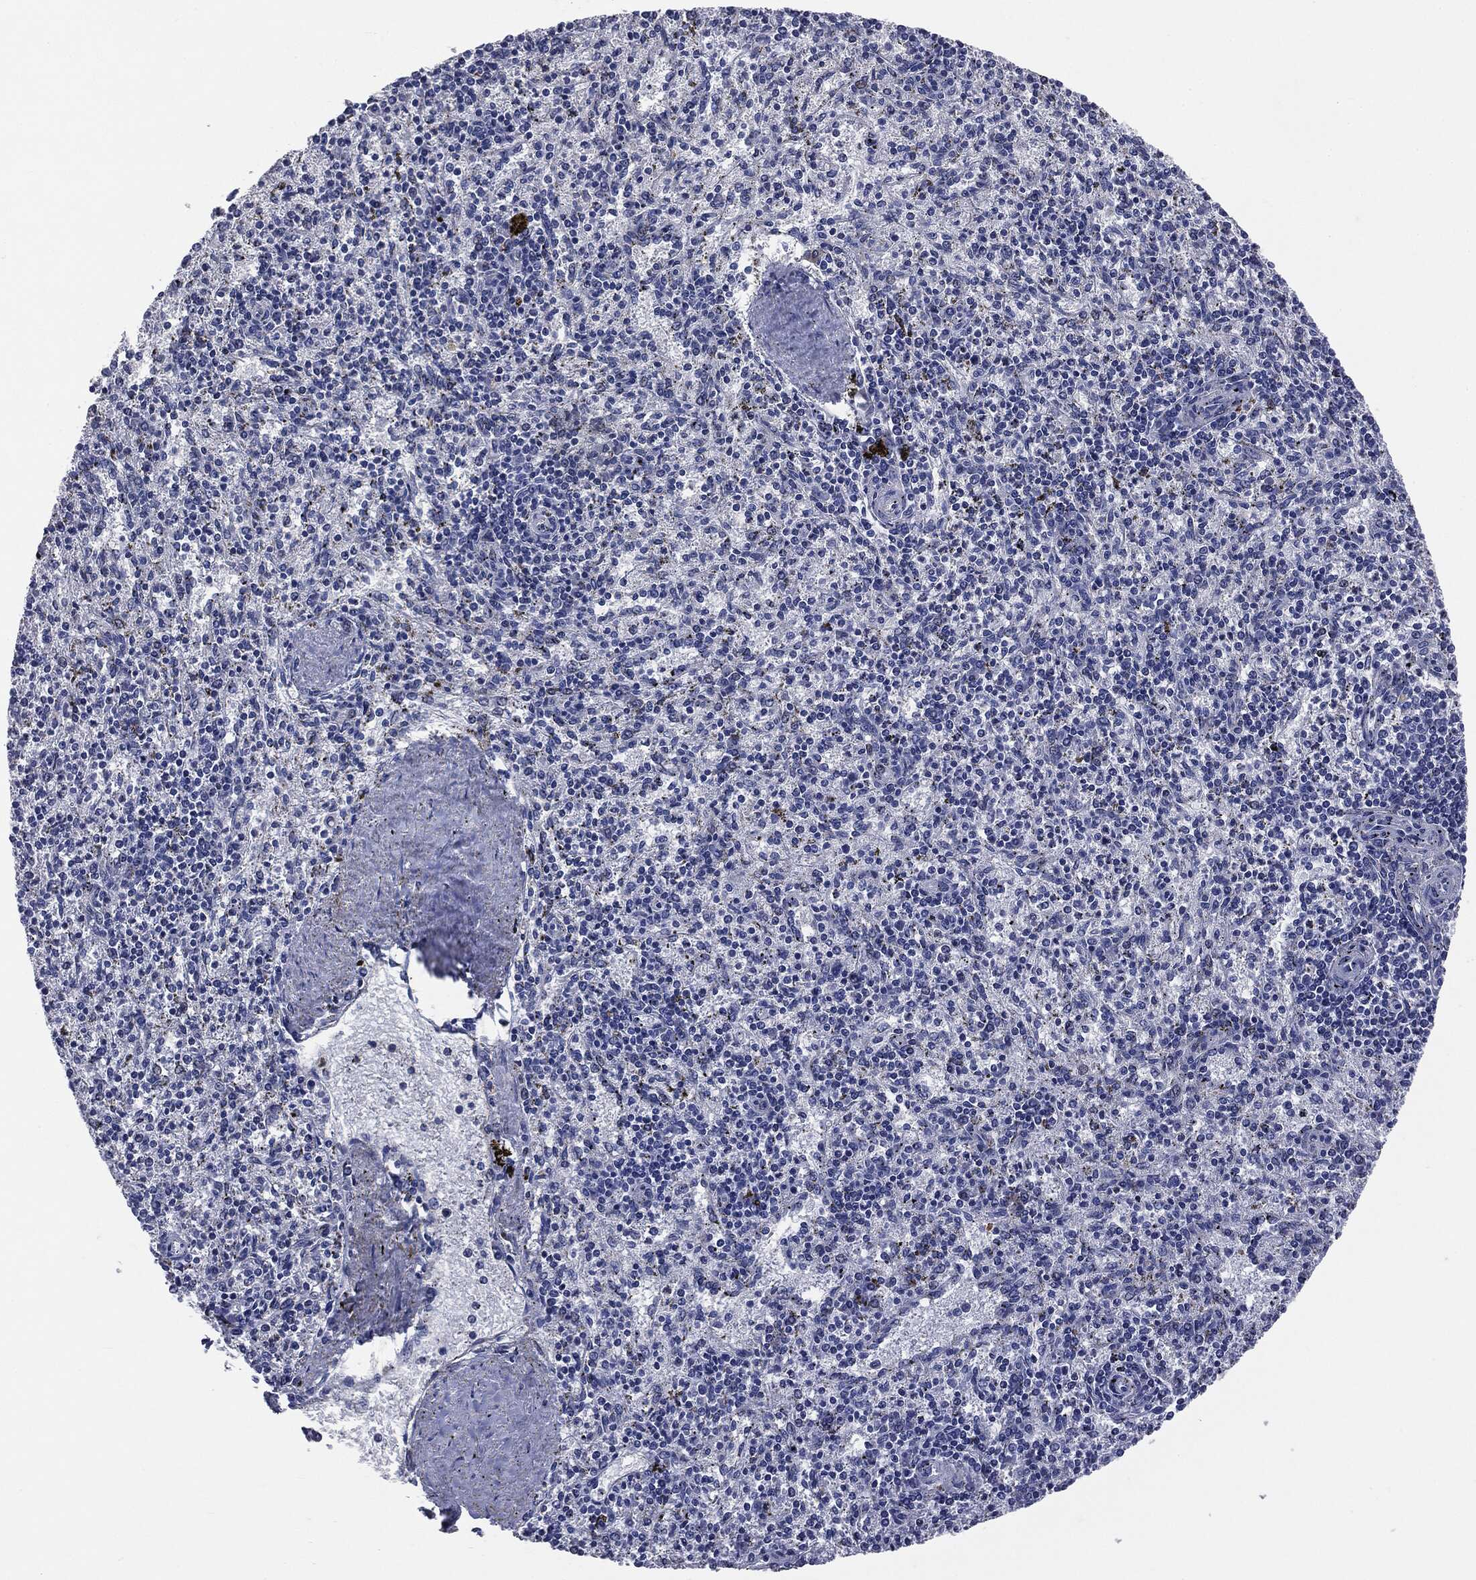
{"staining": {"intensity": "moderate", "quantity": "<25%", "location": "cytoplasmic/membranous"}, "tissue": "spleen", "cell_type": "Cells in red pulp", "image_type": "normal", "snomed": [{"axis": "morphology", "description": "Normal tissue, NOS"}, {"axis": "topography", "description": "Spleen"}], "caption": "The image demonstrates a brown stain indicating the presence of a protein in the cytoplasmic/membranous of cells in red pulp in spleen.", "gene": "PTGS2", "patient": {"sex": "female", "age": 37}}